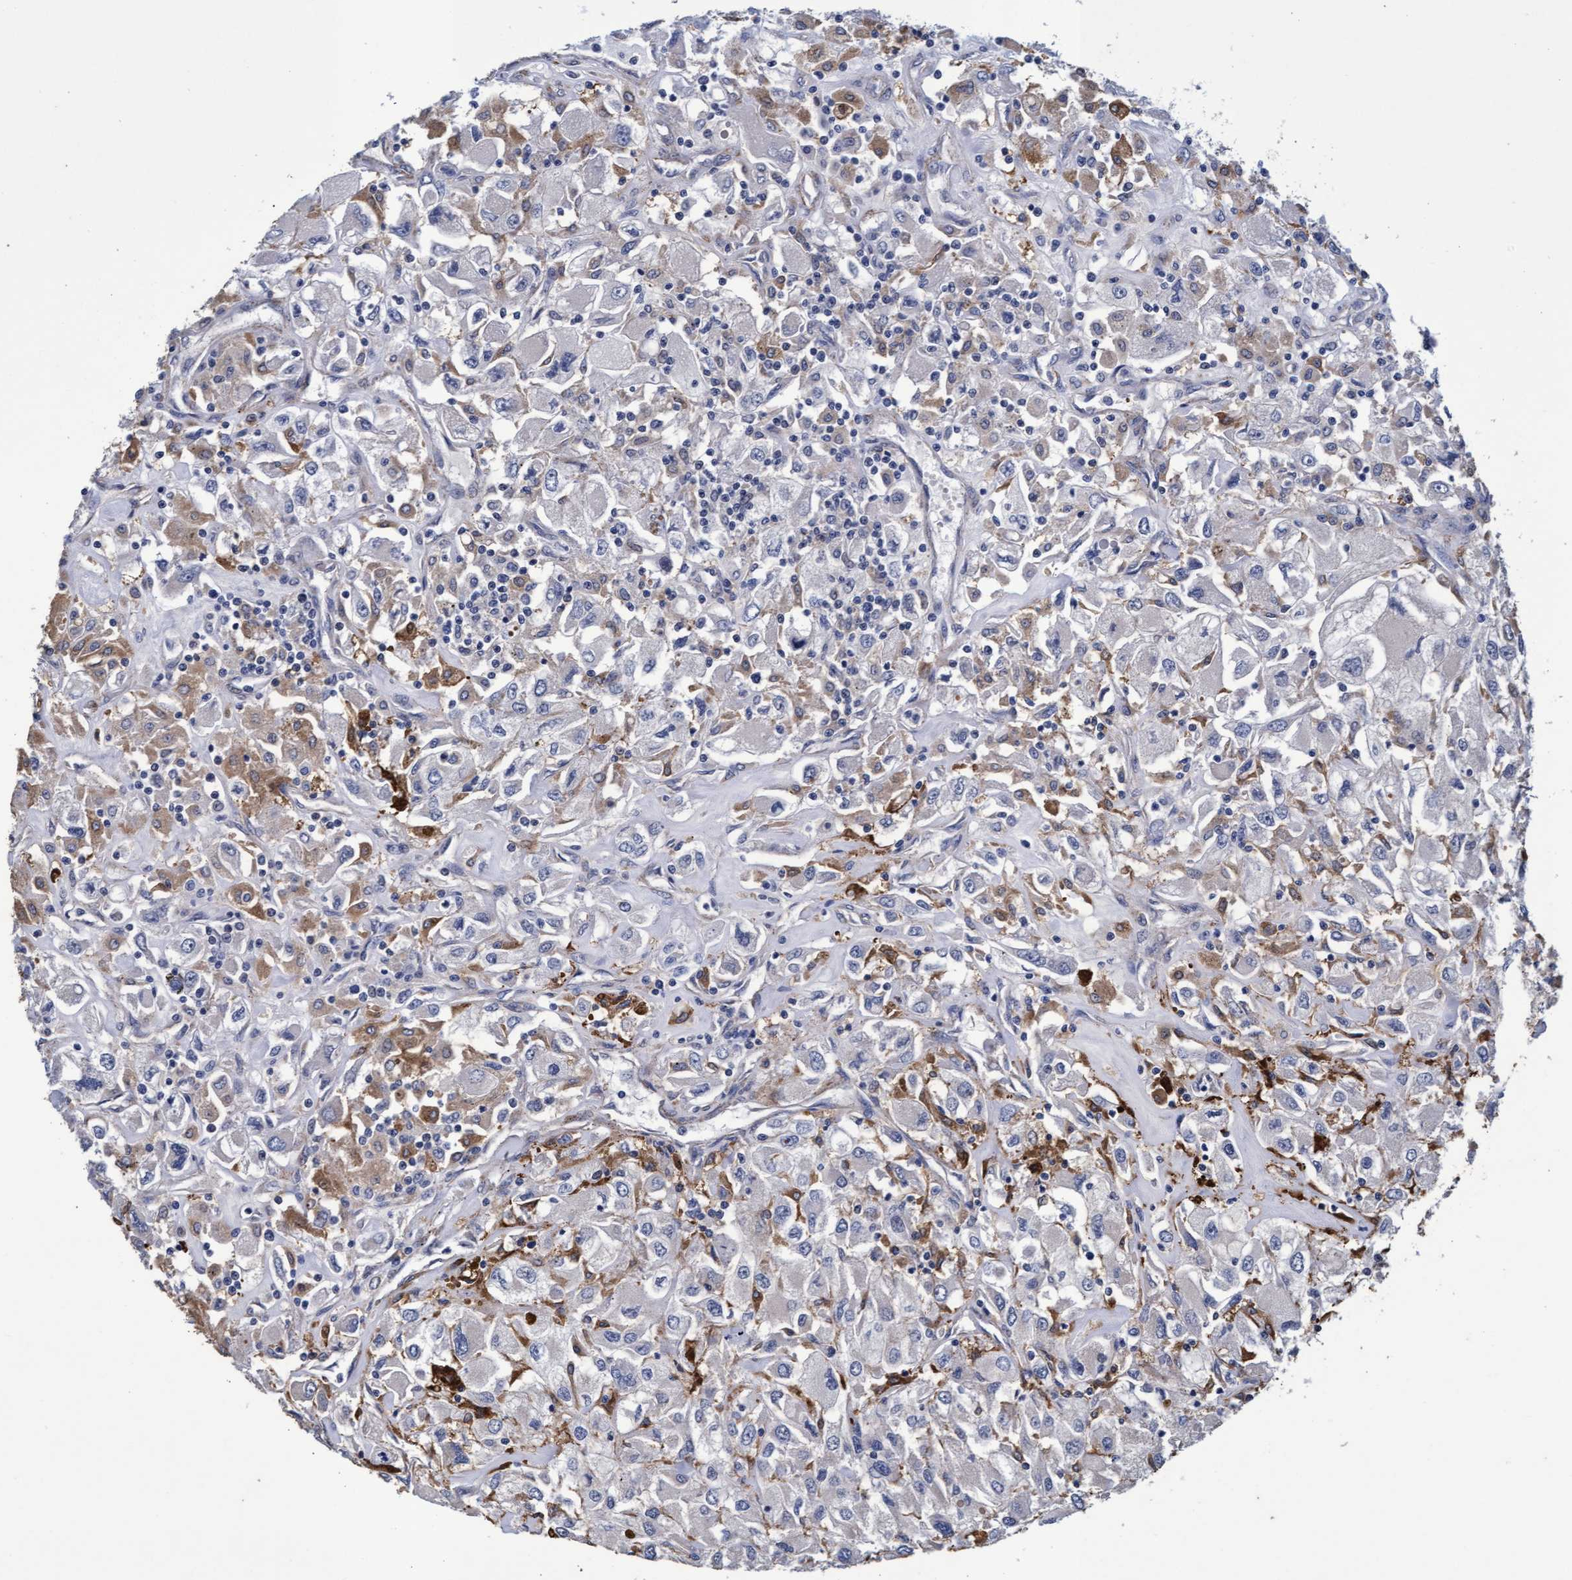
{"staining": {"intensity": "negative", "quantity": "none", "location": "none"}, "tissue": "renal cancer", "cell_type": "Tumor cells", "image_type": "cancer", "snomed": [{"axis": "morphology", "description": "Adenocarcinoma, NOS"}, {"axis": "topography", "description": "Kidney"}], "caption": "Image shows no significant protein expression in tumor cells of renal adenocarcinoma.", "gene": "CPQ", "patient": {"sex": "female", "age": 52}}